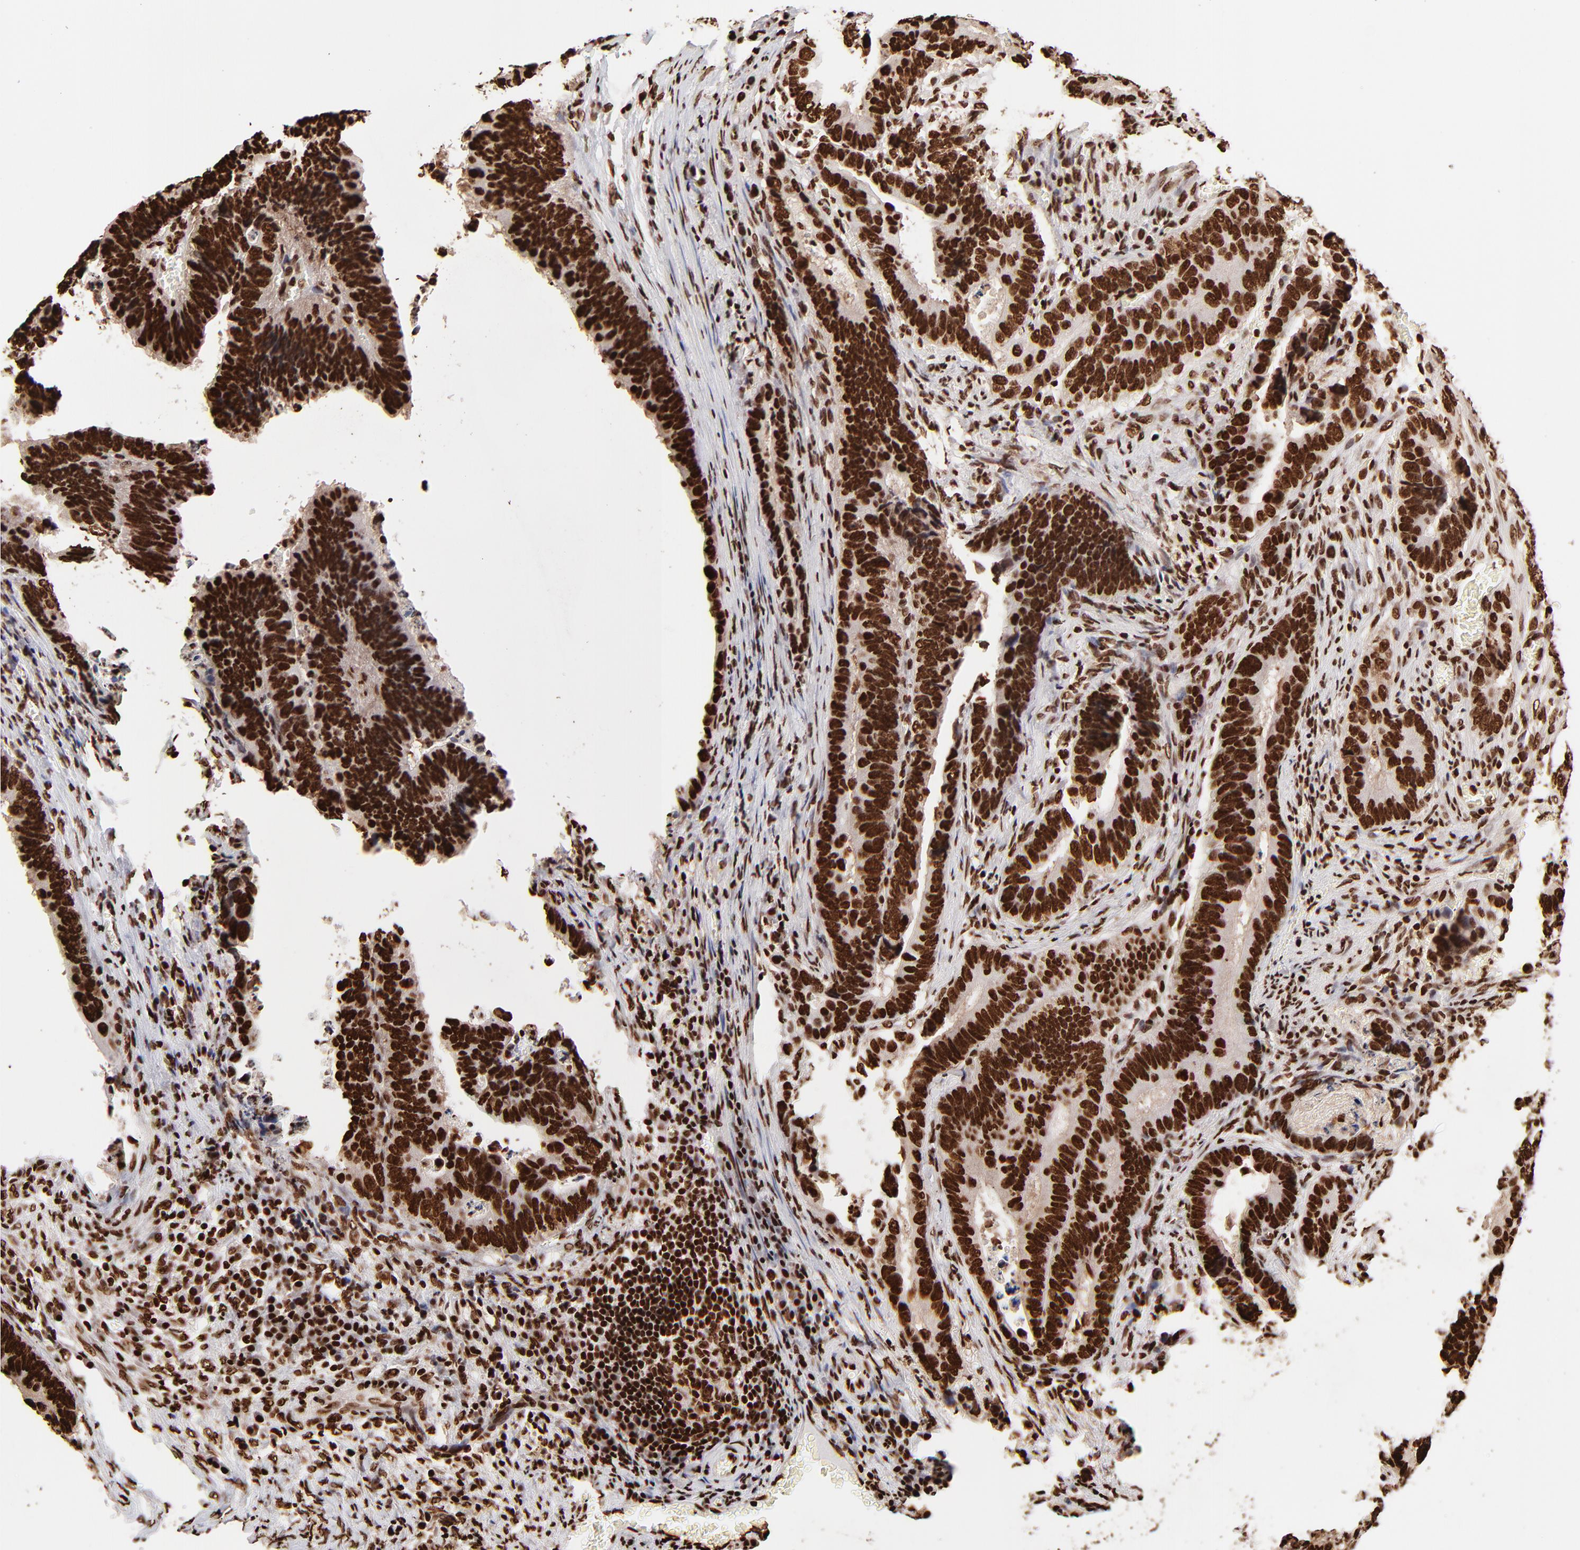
{"staining": {"intensity": "strong", "quantity": ">75%", "location": "nuclear"}, "tissue": "colorectal cancer", "cell_type": "Tumor cells", "image_type": "cancer", "snomed": [{"axis": "morphology", "description": "Adenocarcinoma, NOS"}, {"axis": "topography", "description": "Colon"}], "caption": "Strong nuclear staining is seen in approximately >75% of tumor cells in adenocarcinoma (colorectal). Using DAB (3,3'-diaminobenzidine) (brown) and hematoxylin (blue) stains, captured at high magnification using brightfield microscopy.", "gene": "ZNF544", "patient": {"sex": "male", "age": 72}}